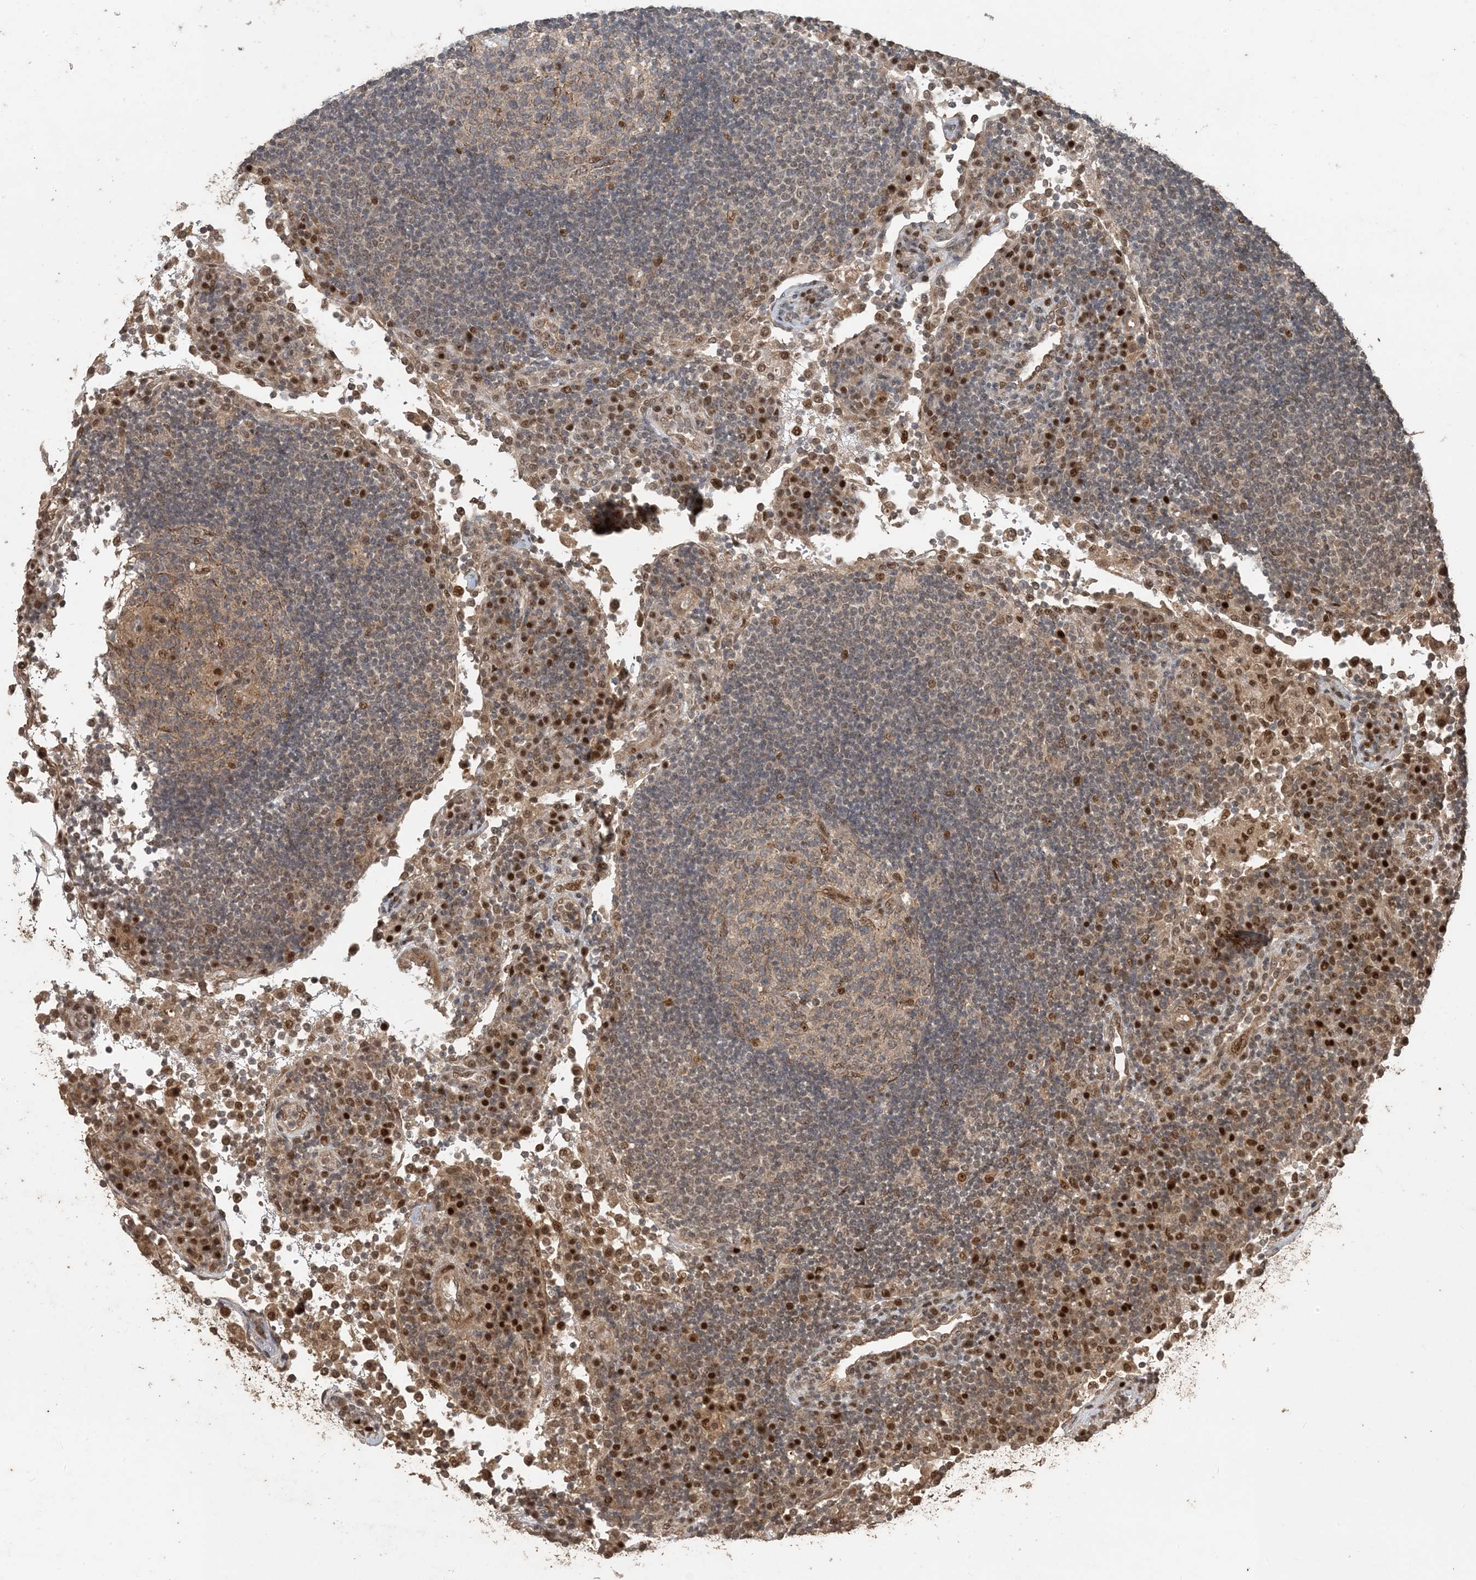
{"staining": {"intensity": "weak", "quantity": "25%-75%", "location": "cytoplasmic/membranous"}, "tissue": "lymph node", "cell_type": "Germinal center cells", "image_type": "normal", "snomed": [{"axis": "morphology", "description": "Normal tissue, NOS"}, {"axis": "topography", "description": "Lymph node"}], "caption": "This micrograph demonstrates immunohistochemistry (IHC) staining of benign human lymph node, with low weak cytoplasmic/membranous positivity in about 25%-75% of germinal center cells.", "gene": "ATP13A2", "patient": {"sex": "female", "age": 53}}